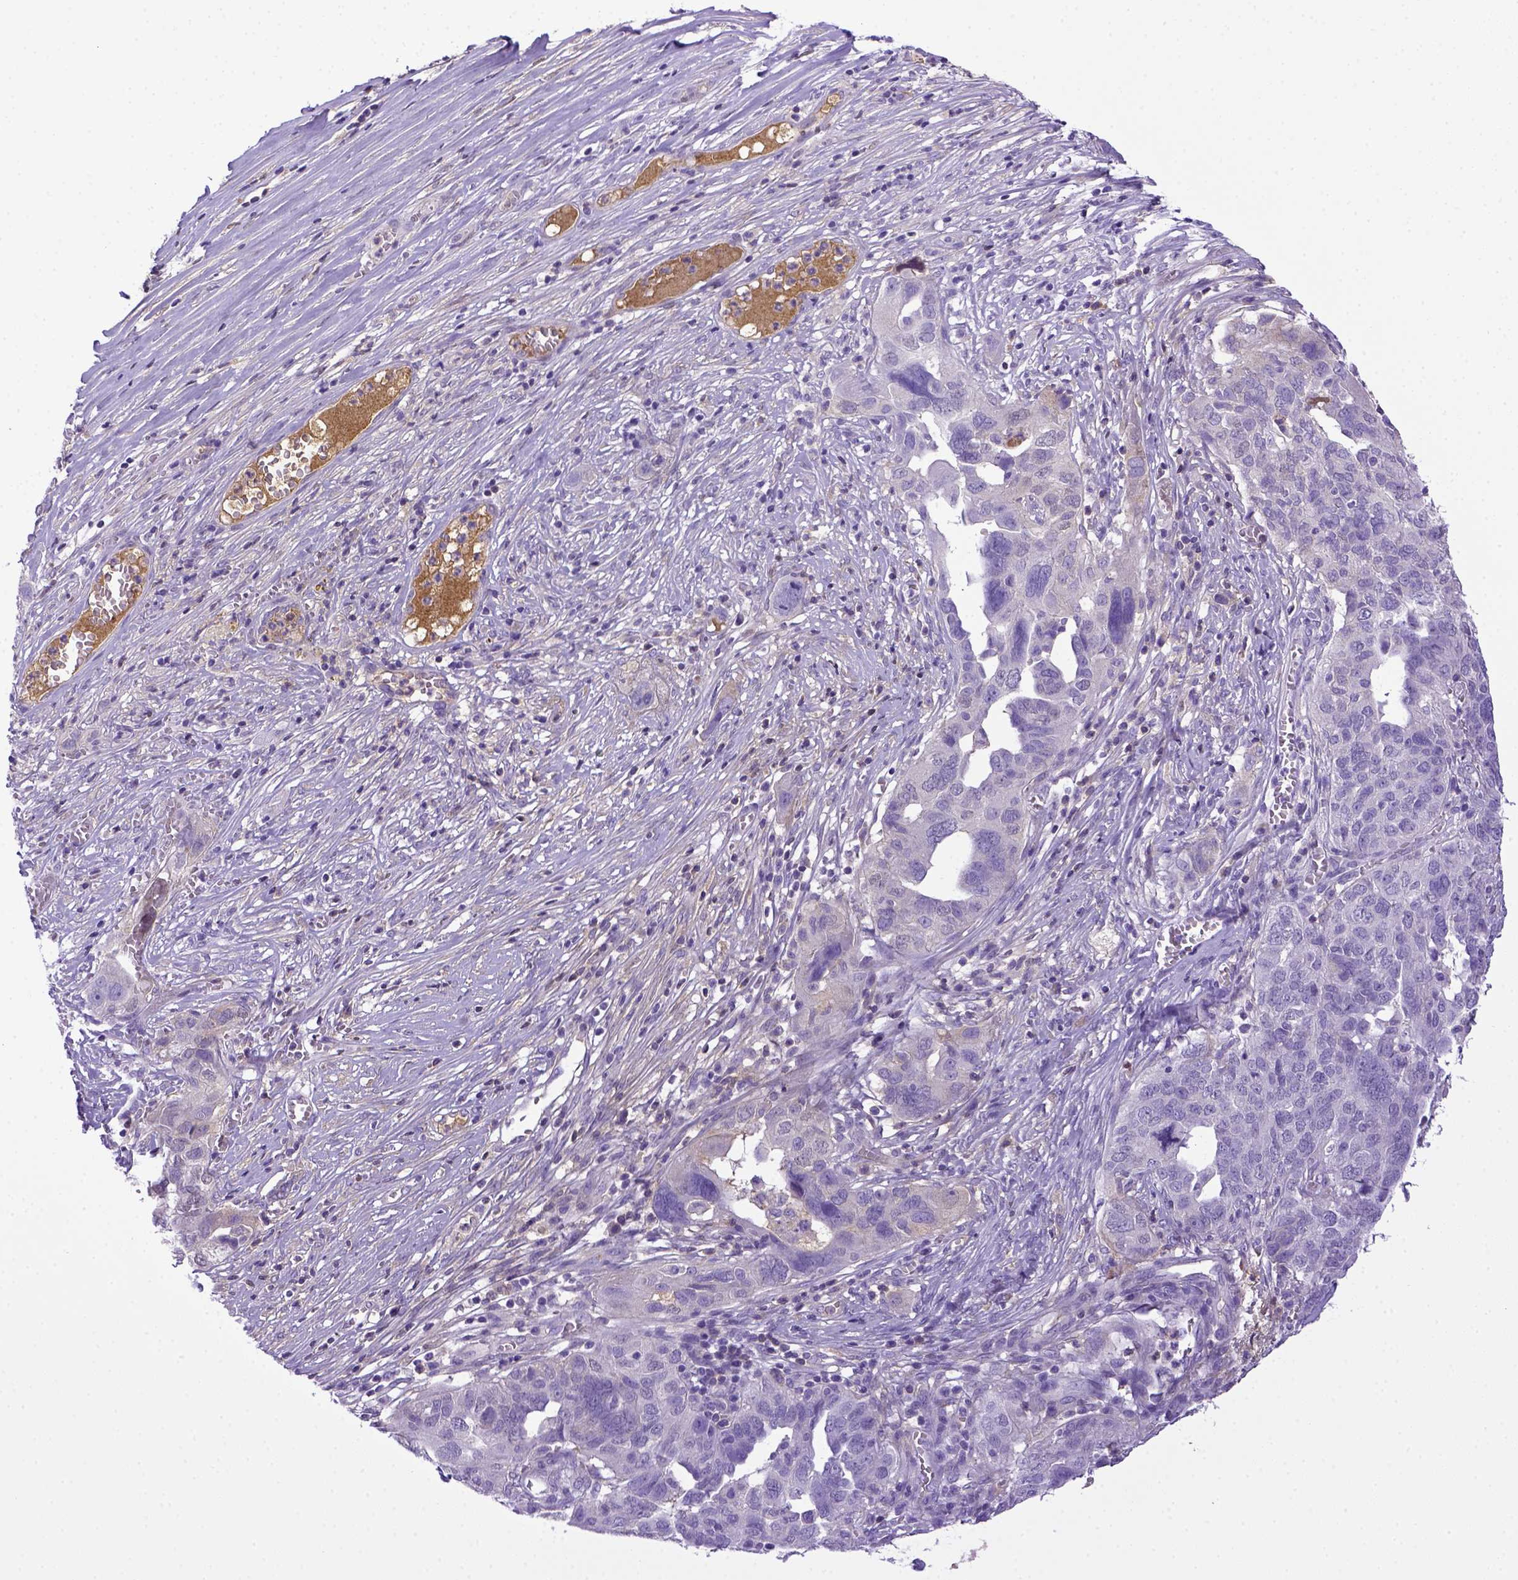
{"staining": {"intensity": "negative", "quantity": "none", "location": "none"}, "tissue": "ovarian cancer", "cell_type": "Tumor cells", "image_type": "cancer", "snomed": [{"axis": "morphology", "description": "Carcinoma, endometroid"}, {"axis": "topography", "description": "Soft tissue"}, {"axis": "topography", "description": "Ovary"}], "caption": "Immunohistochemical staining of human ovarian cancer exhibits no significant positivity in tumor cells.", "gene": "ITIH4", "patient": {"sex": "female", "age": 52}}